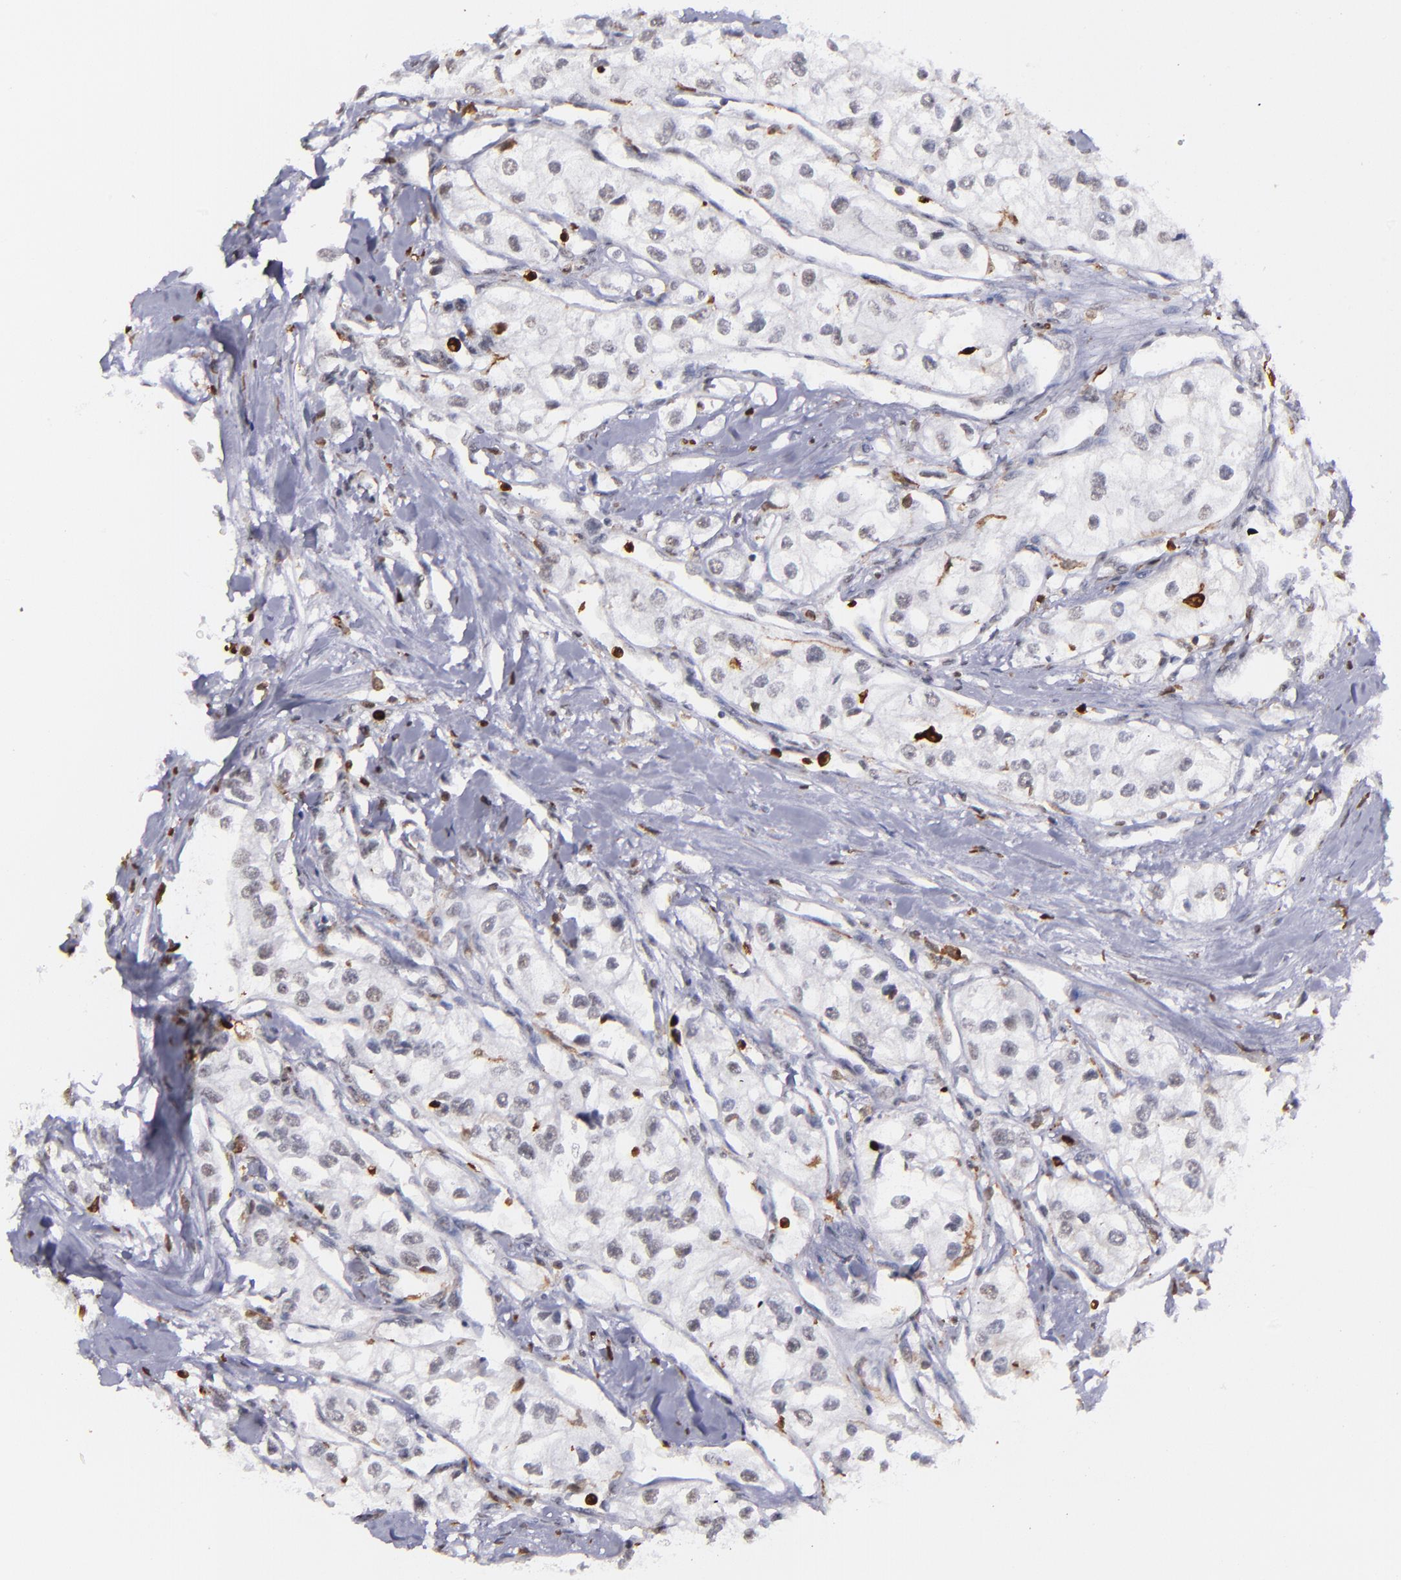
{"staining": {"intensity": "negative", "quantity": "none", "location": "none"}, "tissue": "renal cancer", "cell_type": "Tumor cells", "image_type": "cancer", "snomed": [{"axis": "morphology", "description": "Adenocarcinoma, NOS"}, {"axis": "topography", "description": "Kidney"}], "caption": "Immunohistochemistry (IHC) image of neoplastic tissue: renal adenocarcinoma stained with DAB (3,3'-diaminobenzidine) displays no significant protein staining in tumor cells.", "gene": "NCF2", "patient": {"sex": "male", "age": 57}}